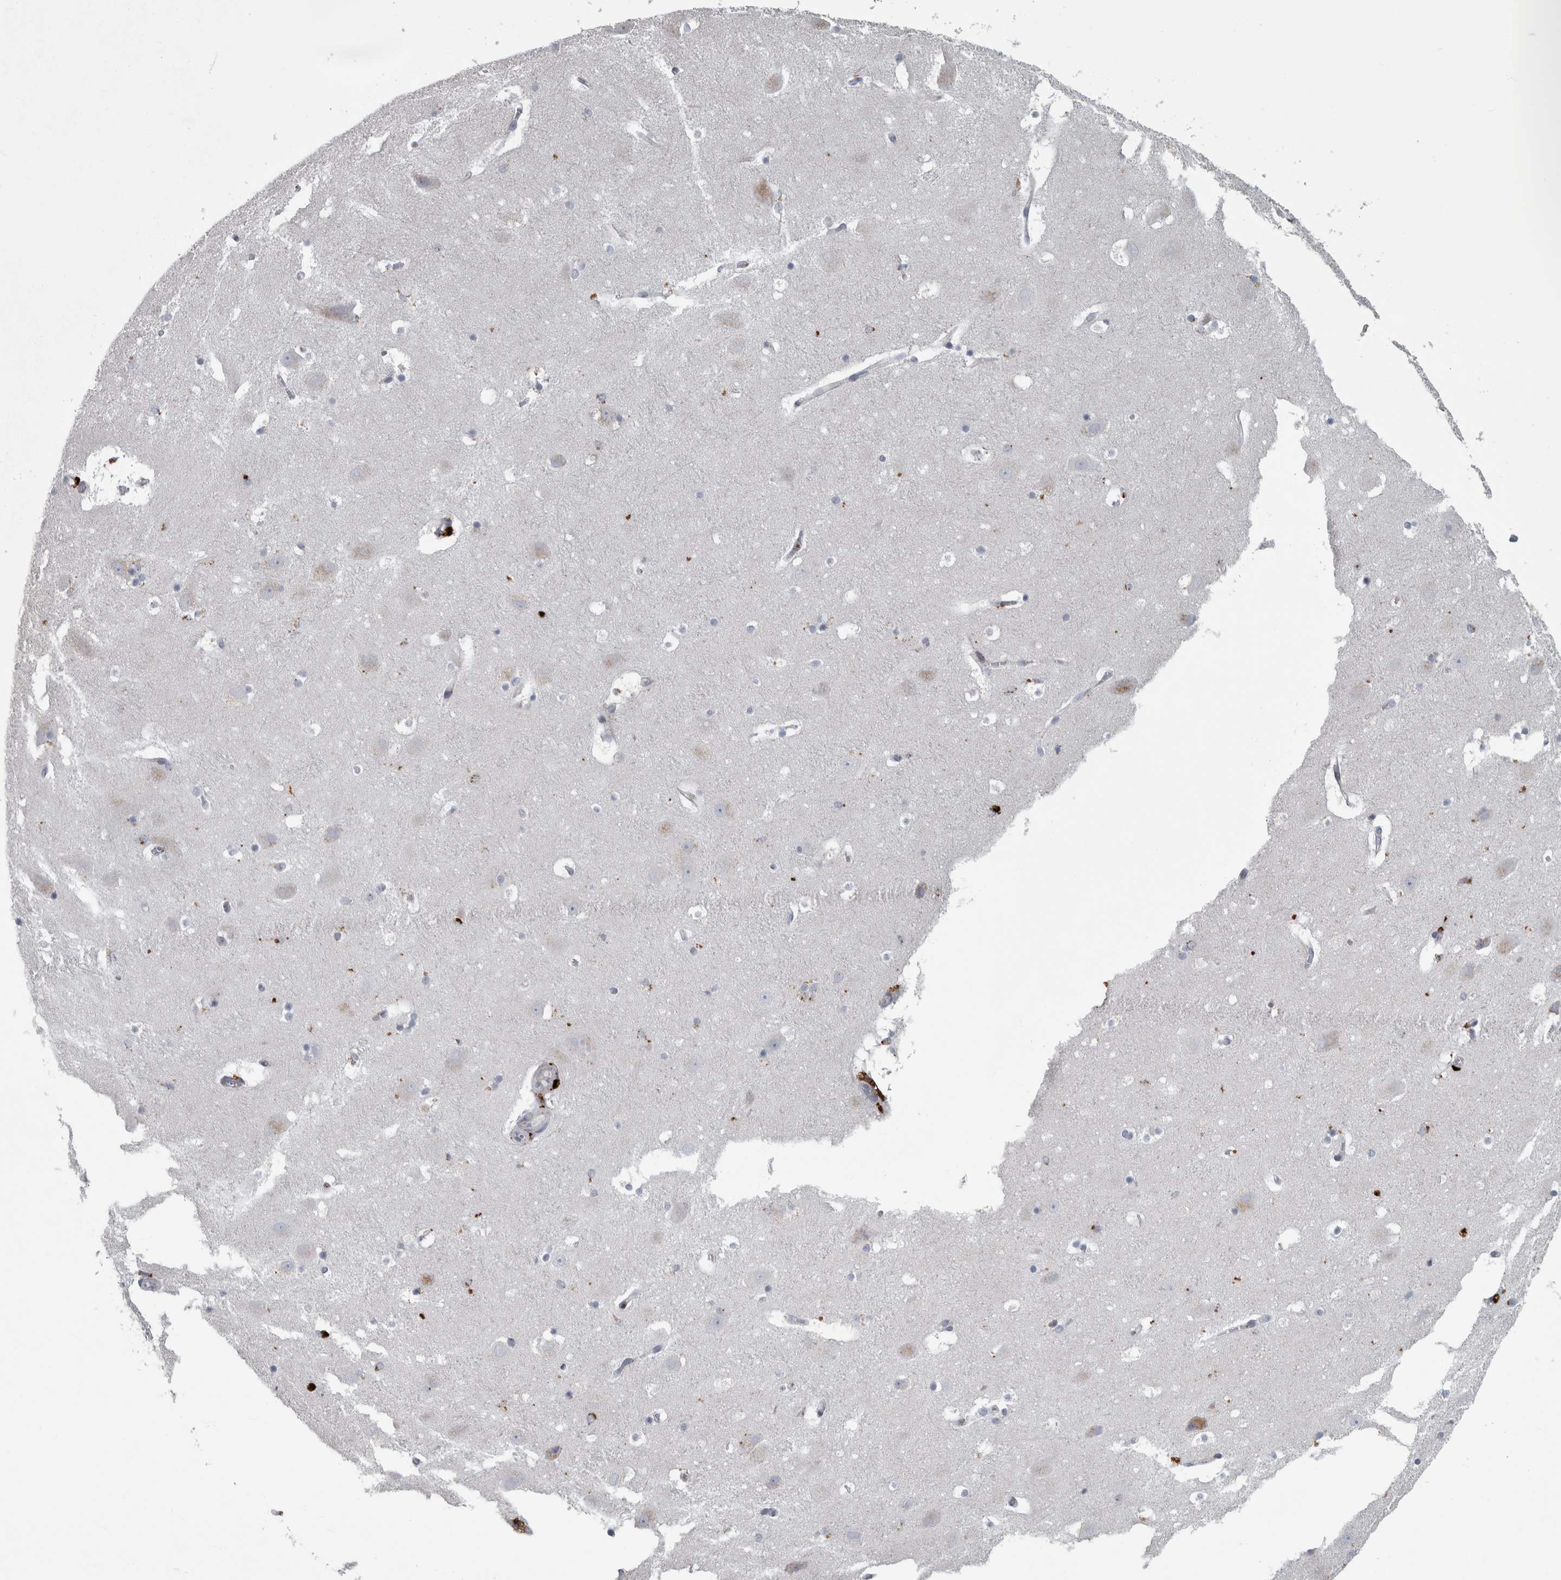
{"staining": {"intensity": "negative", "quantity": "none", "location": "none"}, "tissue": "hippocampus", "cell_type": "Glial cells", "image_type": "normal", "snomed": [{"axis": "morphology", "description": "Normal tissue, NOS"}, {"axis": "topography", "description": "Hippocampus"}], "caption": "This is a image of immunohistochemistry (IHC) staining of normal hippocampus, which shows no staining in glial cells. (DAB immunohistochemistry (IHC), high magnification).", "gene": "DPP7", "patient": {"sex": "male", "age": 45}}